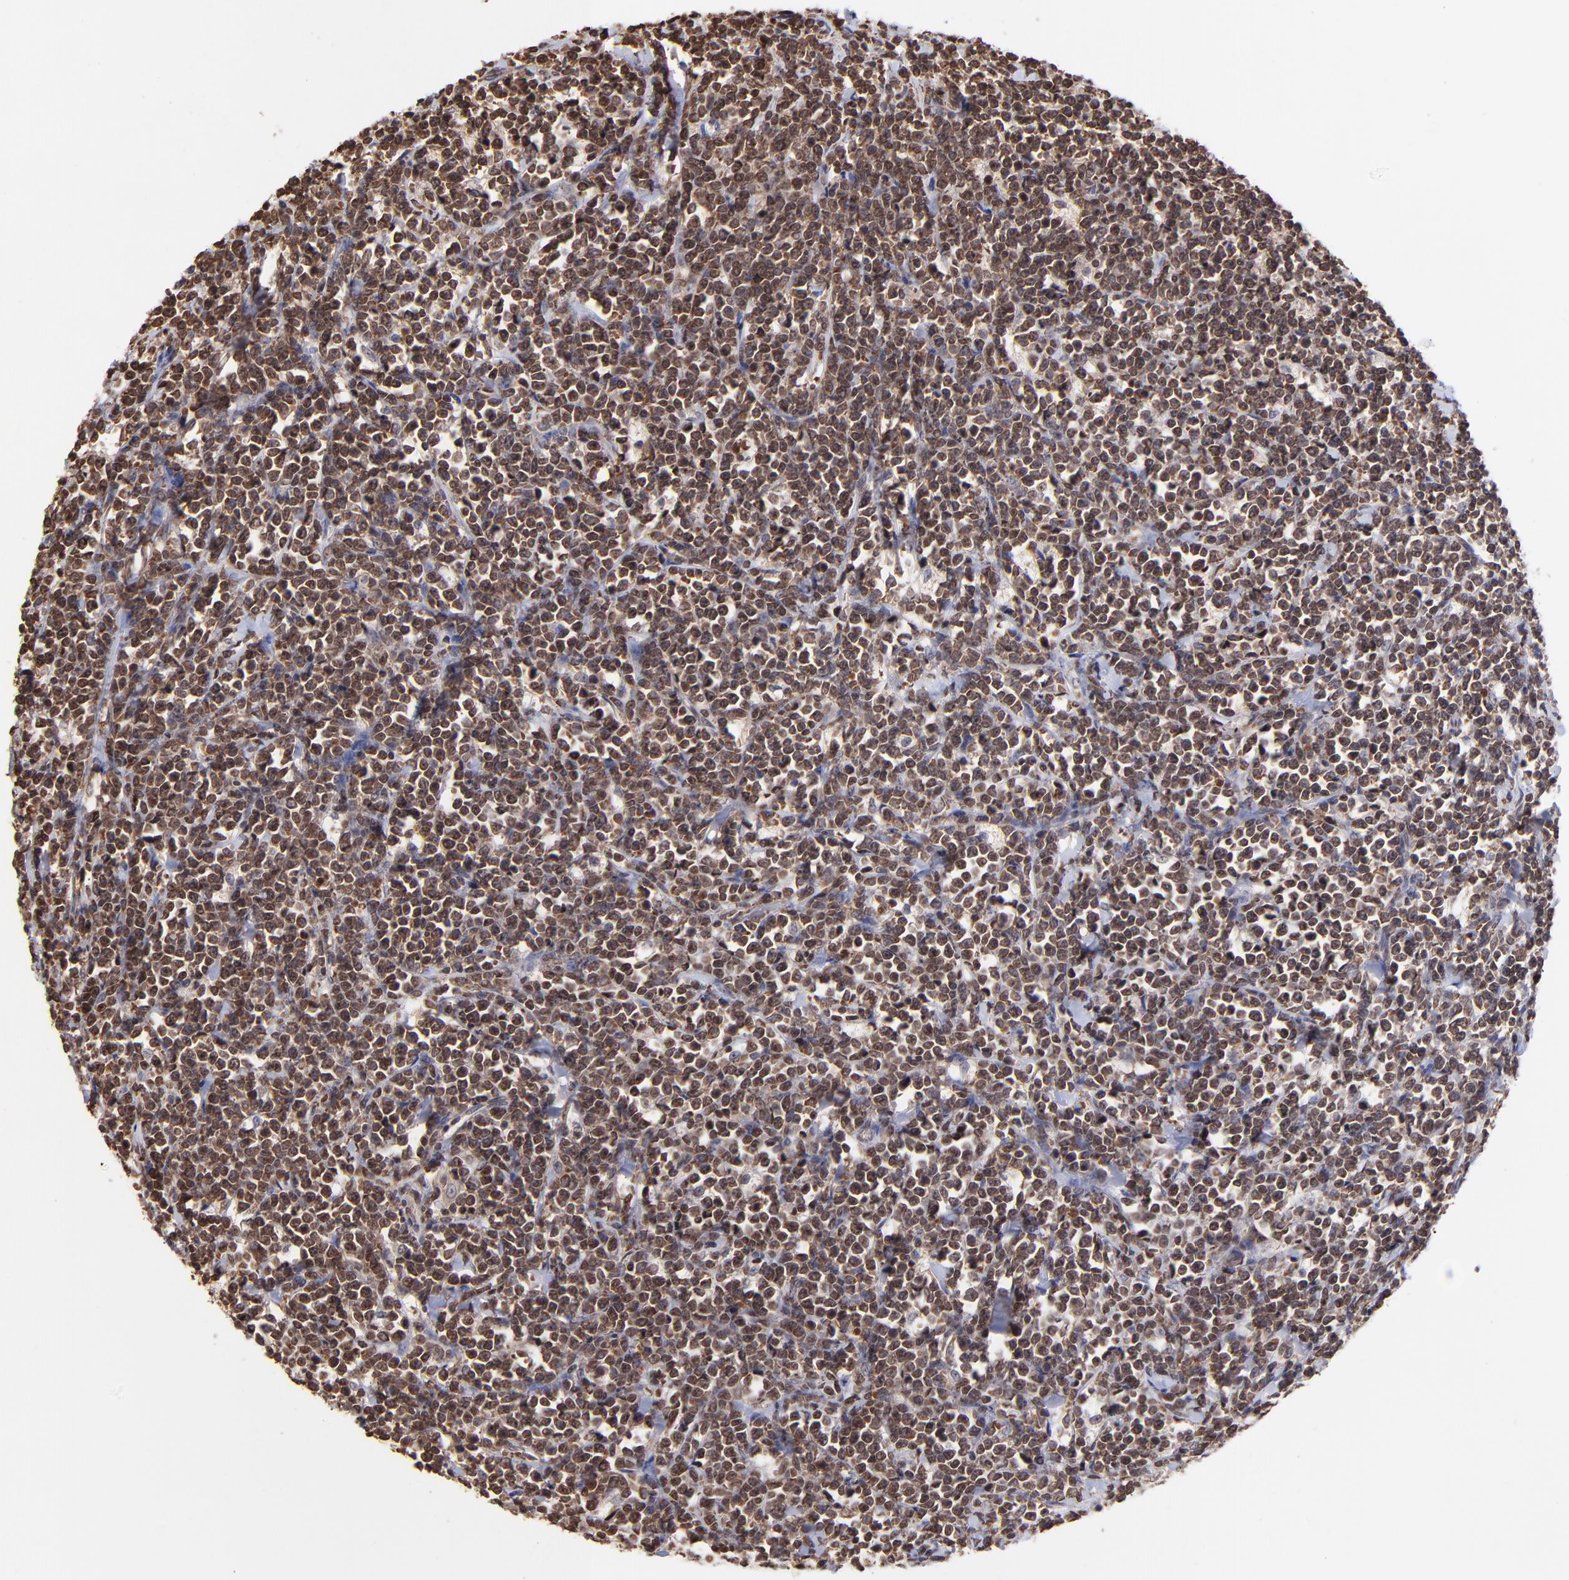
{"staining": {"intensity": "strong", "quantity": ">75%", "location": "nuclear"}, "tissue": "lymphoma", "cell_type": "Tumor cells", "image_type": "cancer", "snomed": [{"axis": "morphology", "description": "Malignant lymphoma, non-Hodgkin's type, High grade"}, {"axis": "topography", "description": "Small intestine"}, {"axis": "topography", "description": "Colon"}], "caption": "Human lymphoma stained for a protein (brown) shows strong nuclear positive positivity in about >75% of tumor cells.", "gene": "WDR25", "patient": {"sex": "male", "age": 8}}